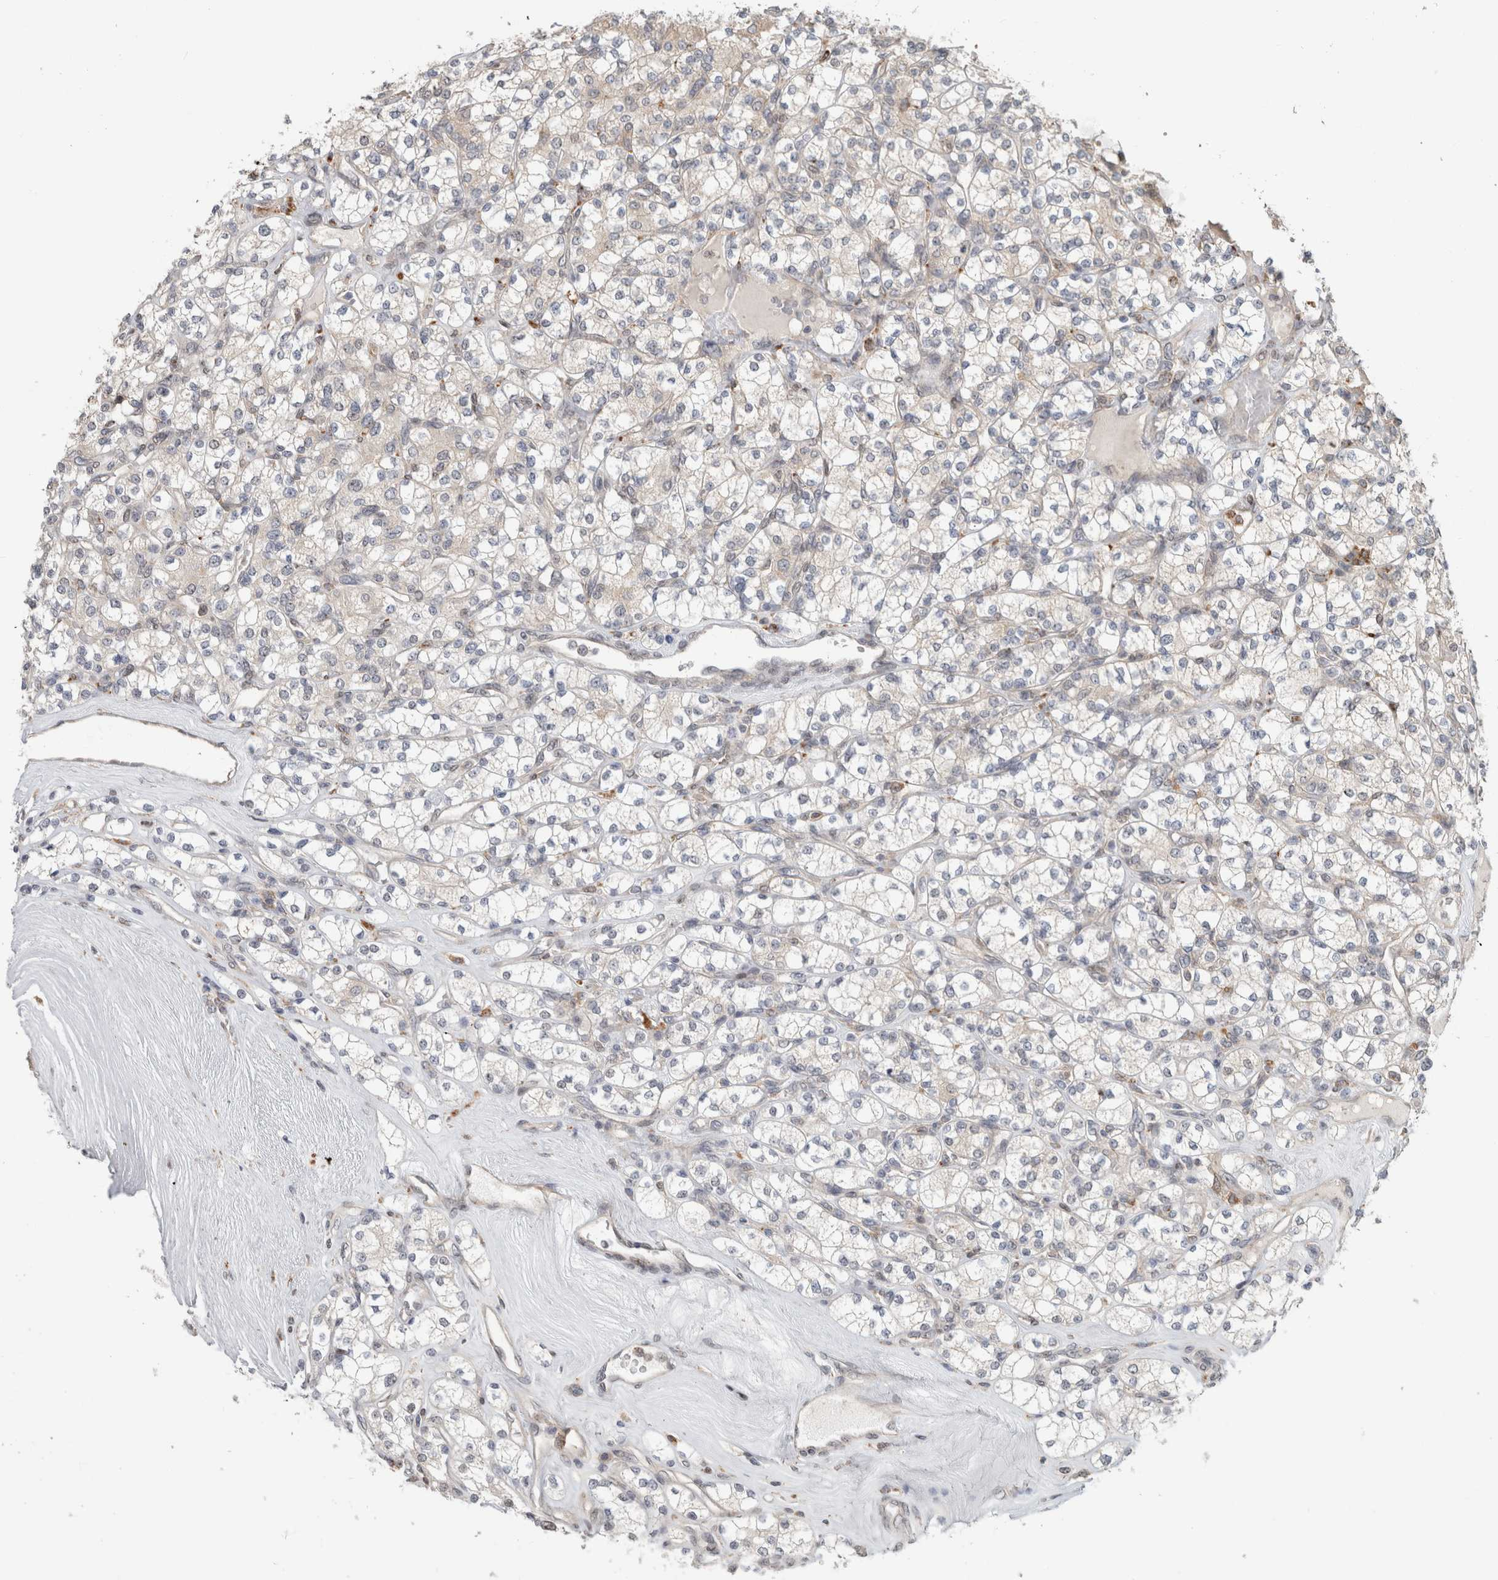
{"staining": {"intensity": "negative", "quantity": "none", "location": "none"}, "tissue": "renal cancer", "cell_type": "Tumor cells", "image_type": "cancer", "snomed": [{"axis": "morphology", "description": "Adenocarcinoma, NOS"}, {"axis": "topography", "description": "Kidney"}], "caption": "Renal cancer was stained to show a protein in brown. There is no significant staining in tumor cells. (DAB (3,3'-diaminobenzidine) immunohistochemistry (IHC), high magnification).", "gene": "NAB2", "patient": {"sex": "male", "age": 77}}